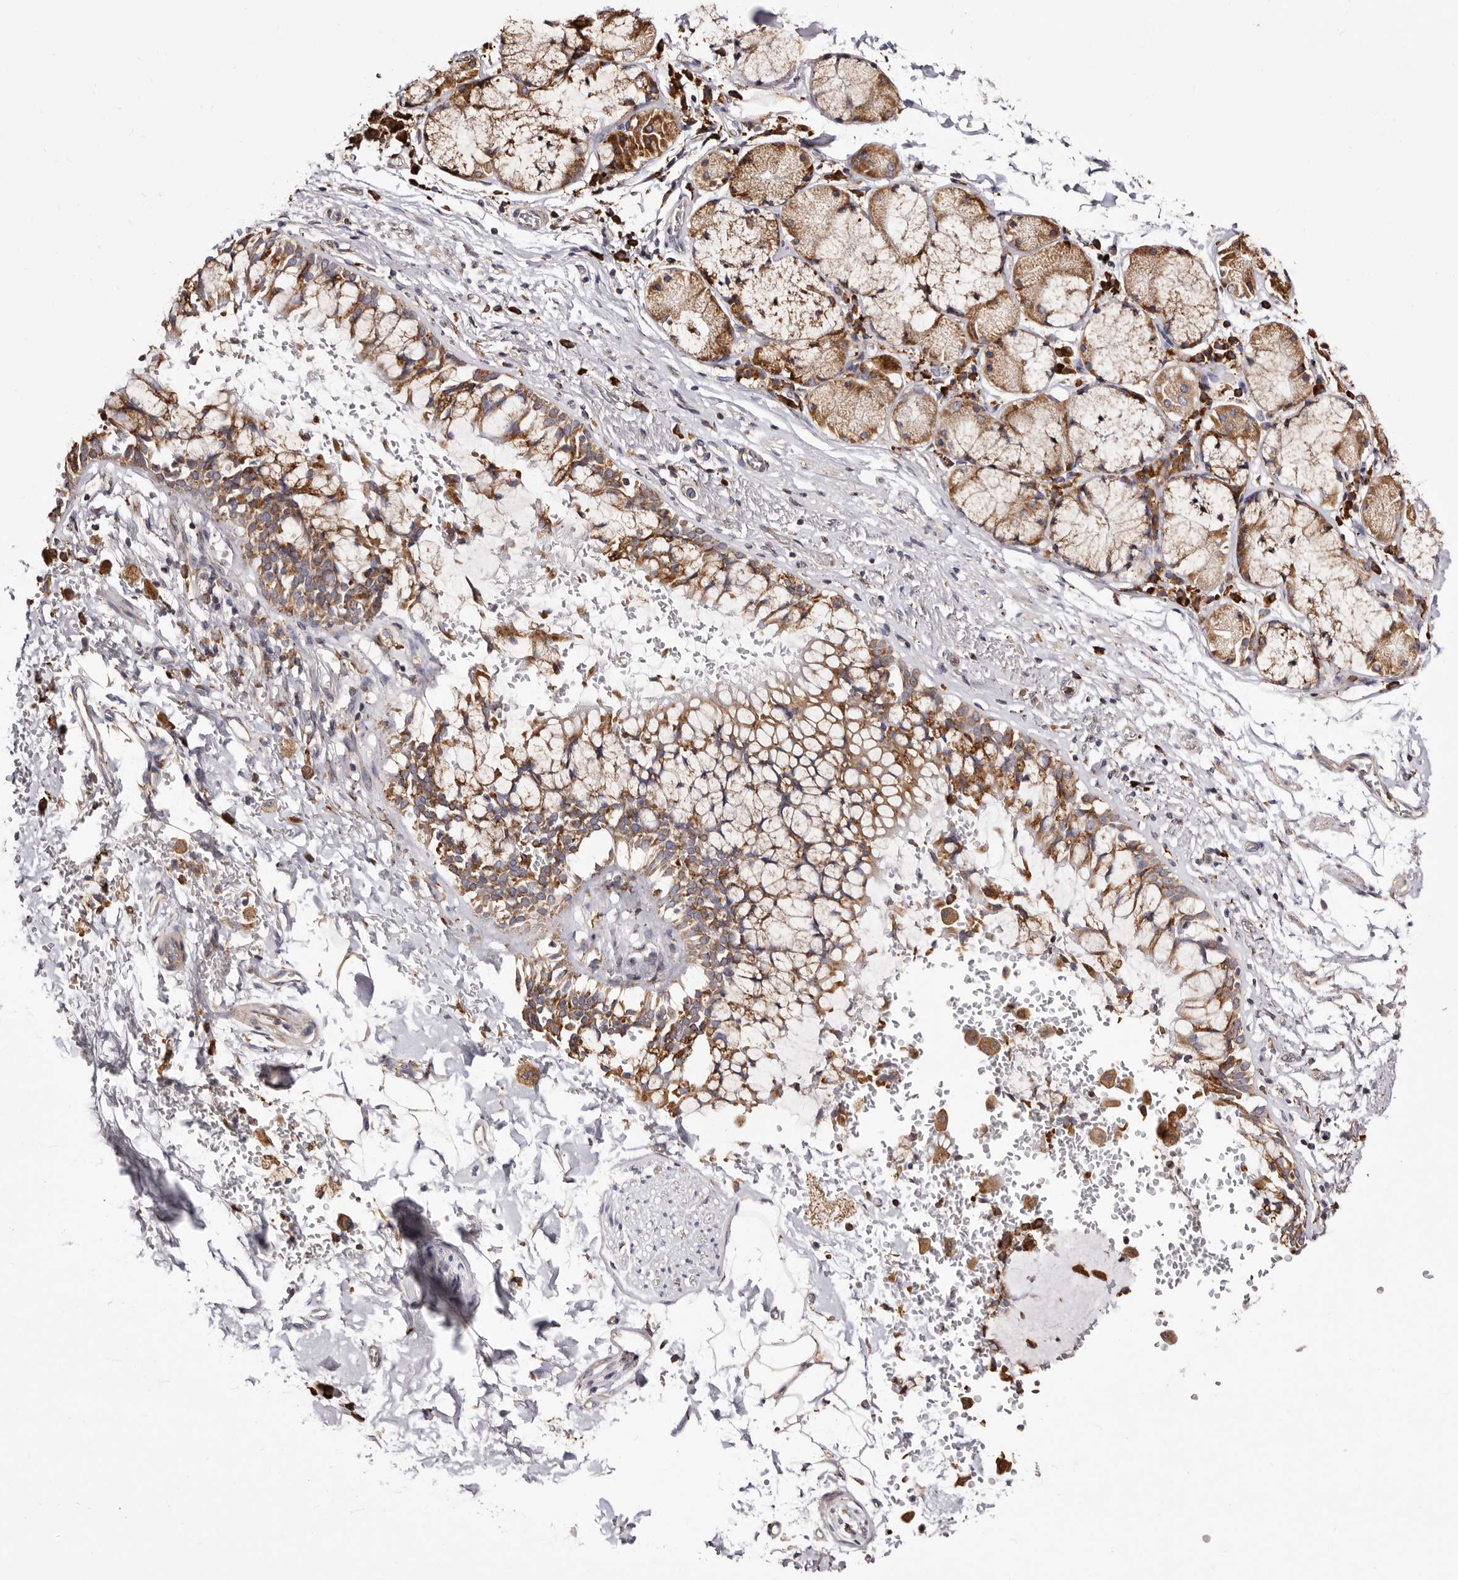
{"staining": {"intensity": "moderate", "quantity": ">75%", "location": "cytoplasmic/membranous"}, "tissue": "bronchus", "cell_type": "Respiratory epithelial cells", "image_type": "normal", "snomed": [{"axis": "morphology", "description": "Normal tissue, NOS"}, {"axis": "morphology", "description": "Inflammation, NOS"}, {"axis": "topography", "description": "Cartilage tissue"}, {"axis": "topography", "description": "Bronchus"}, {"axis": "topography", "description": "Lung"}], "caption": "IHC micrograph of unremarkable human bronchus stained for a protein (brown), which displays medium levels of moderate cytoplasmic/membranous expression in approximately >75% of respiratory epithelial cells.", "gene": "ACBD6", "patient": {"sex": "female", "age": 64}}